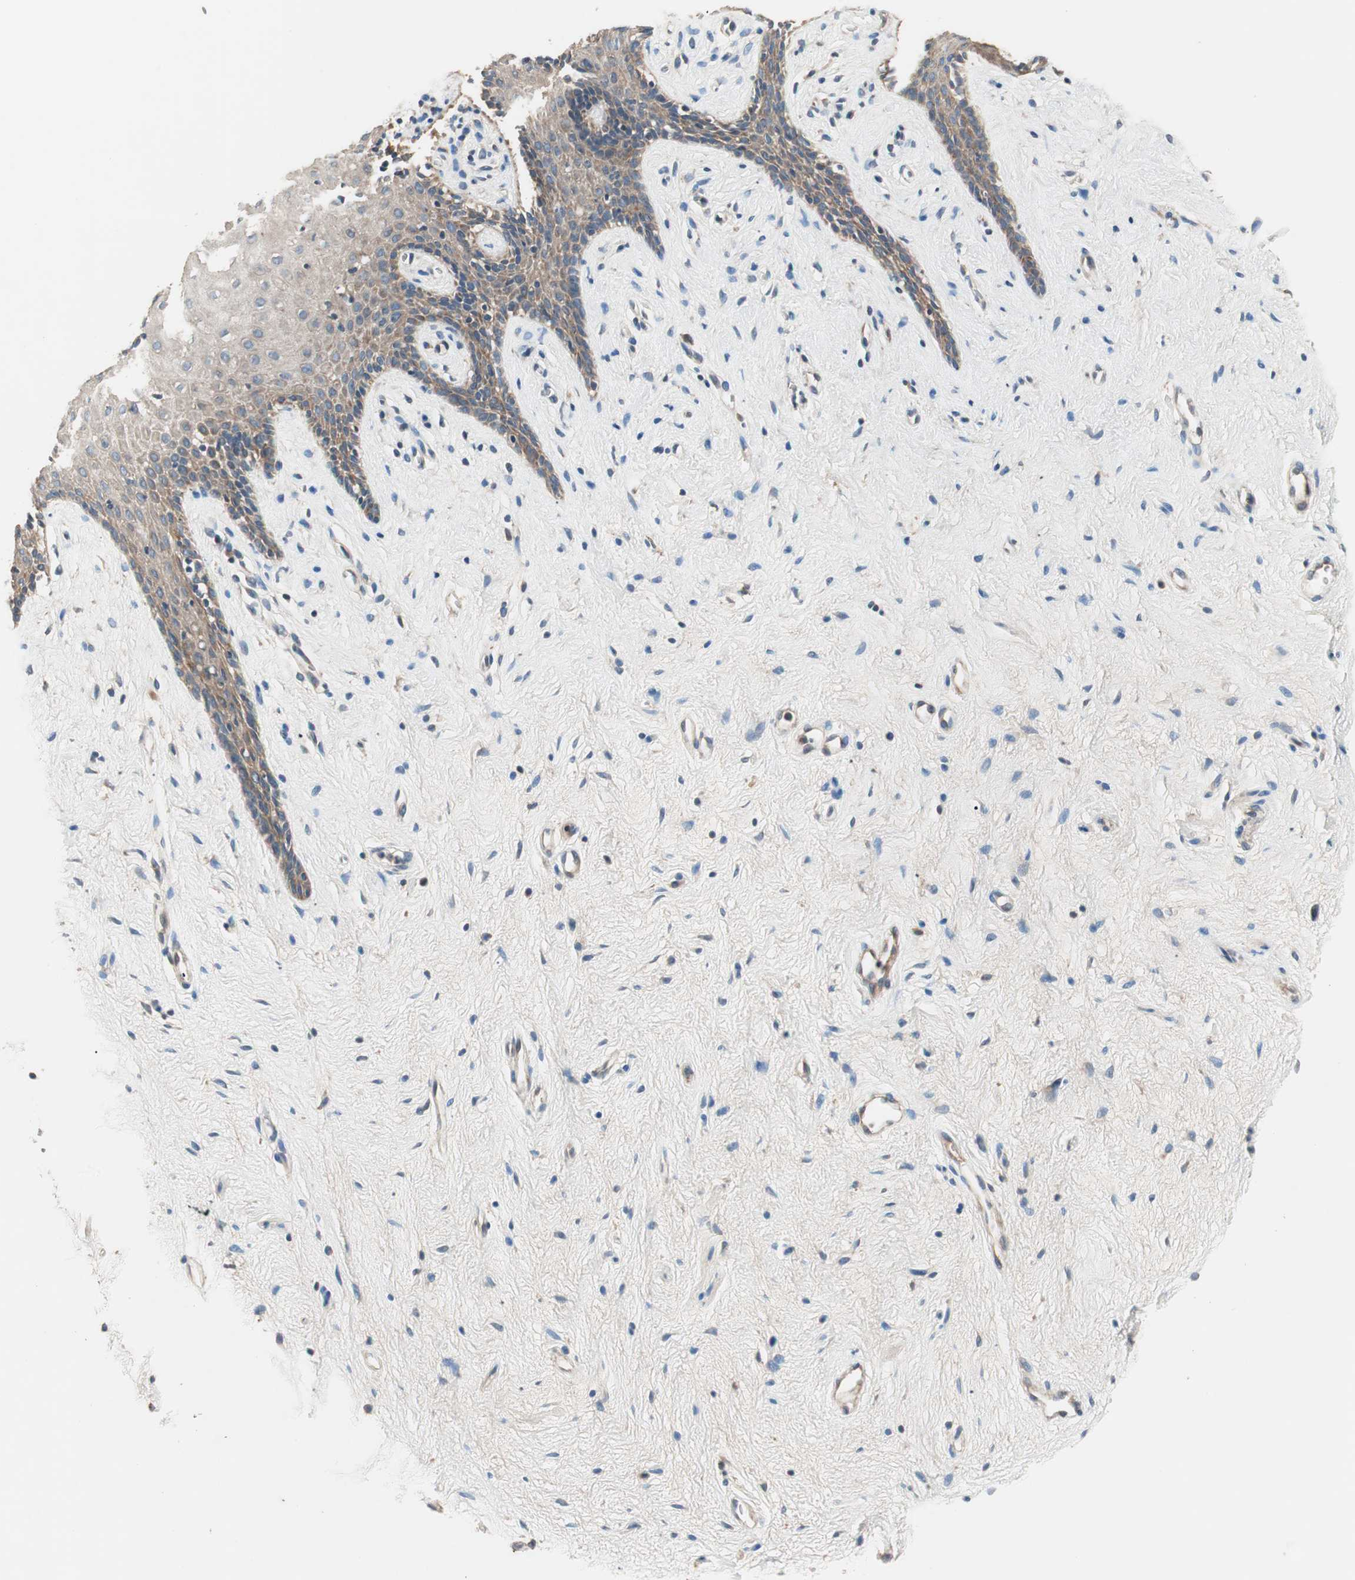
{"staining": {"intensity": "moderate", "quantity": "25%-75%", "location": "cytoplasmic/membranous"}, "tissue": "vagina", "cell_type": "Squamous epithelial cells", "image_type": "normal", "snomed": [{"axis": "morphology", "description": "Normal tissue, NOS"}, {"axis": "topography", "description": "Vagina"}], "caption": "The immunohistochemical stain highlights moderate cytoplasmic/membranous positivity in squamous epithelial cells of unremarkable vagina. (Brightfield microscopy of DAB IHC at high magnification).", "gene": "HPN", "patient": {"sex": "female", "age": 44}}